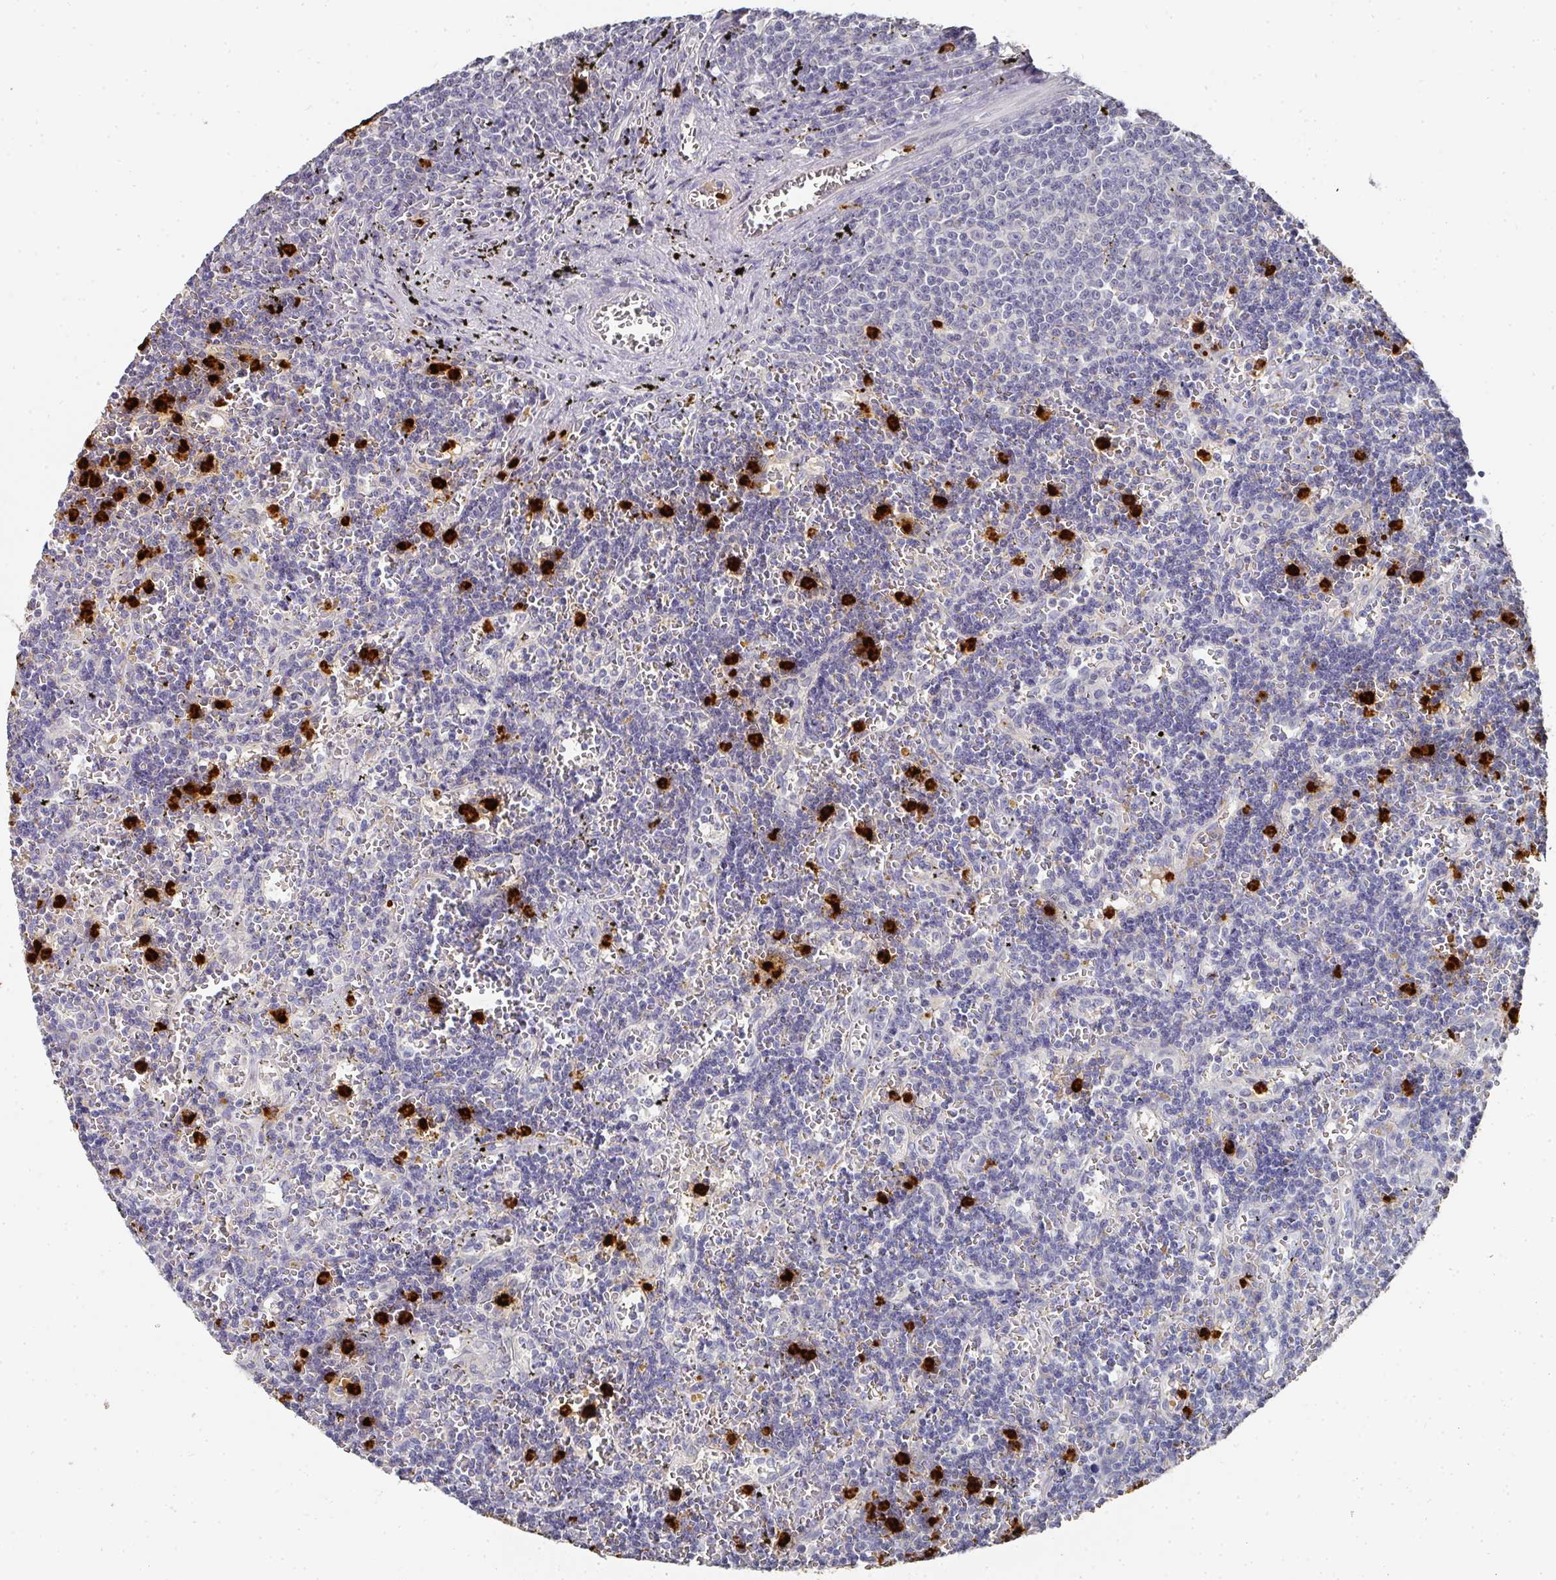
{"staining": {"intensity": "negative", "quantity": "none", "location": "none"}, "tissue": "lymphoma", "cell_type": "Tumor cells", "image_type": "cancer", "snomed": [{"axis": "morphology", "description": "Malignant lymphoma, non-Hodgkin's type, Low grade"}, {"axis": "topography", "description": "Spleen"}], "caption": "The immunohistochemistry image has no significant staining in tumor cells of low-grade malignant lymphoma, non-Hodgkin's type tissue. Nuclei are stained in blue.", "gene": "CAMP", "patient": {"sex": "male", "age": 60}}